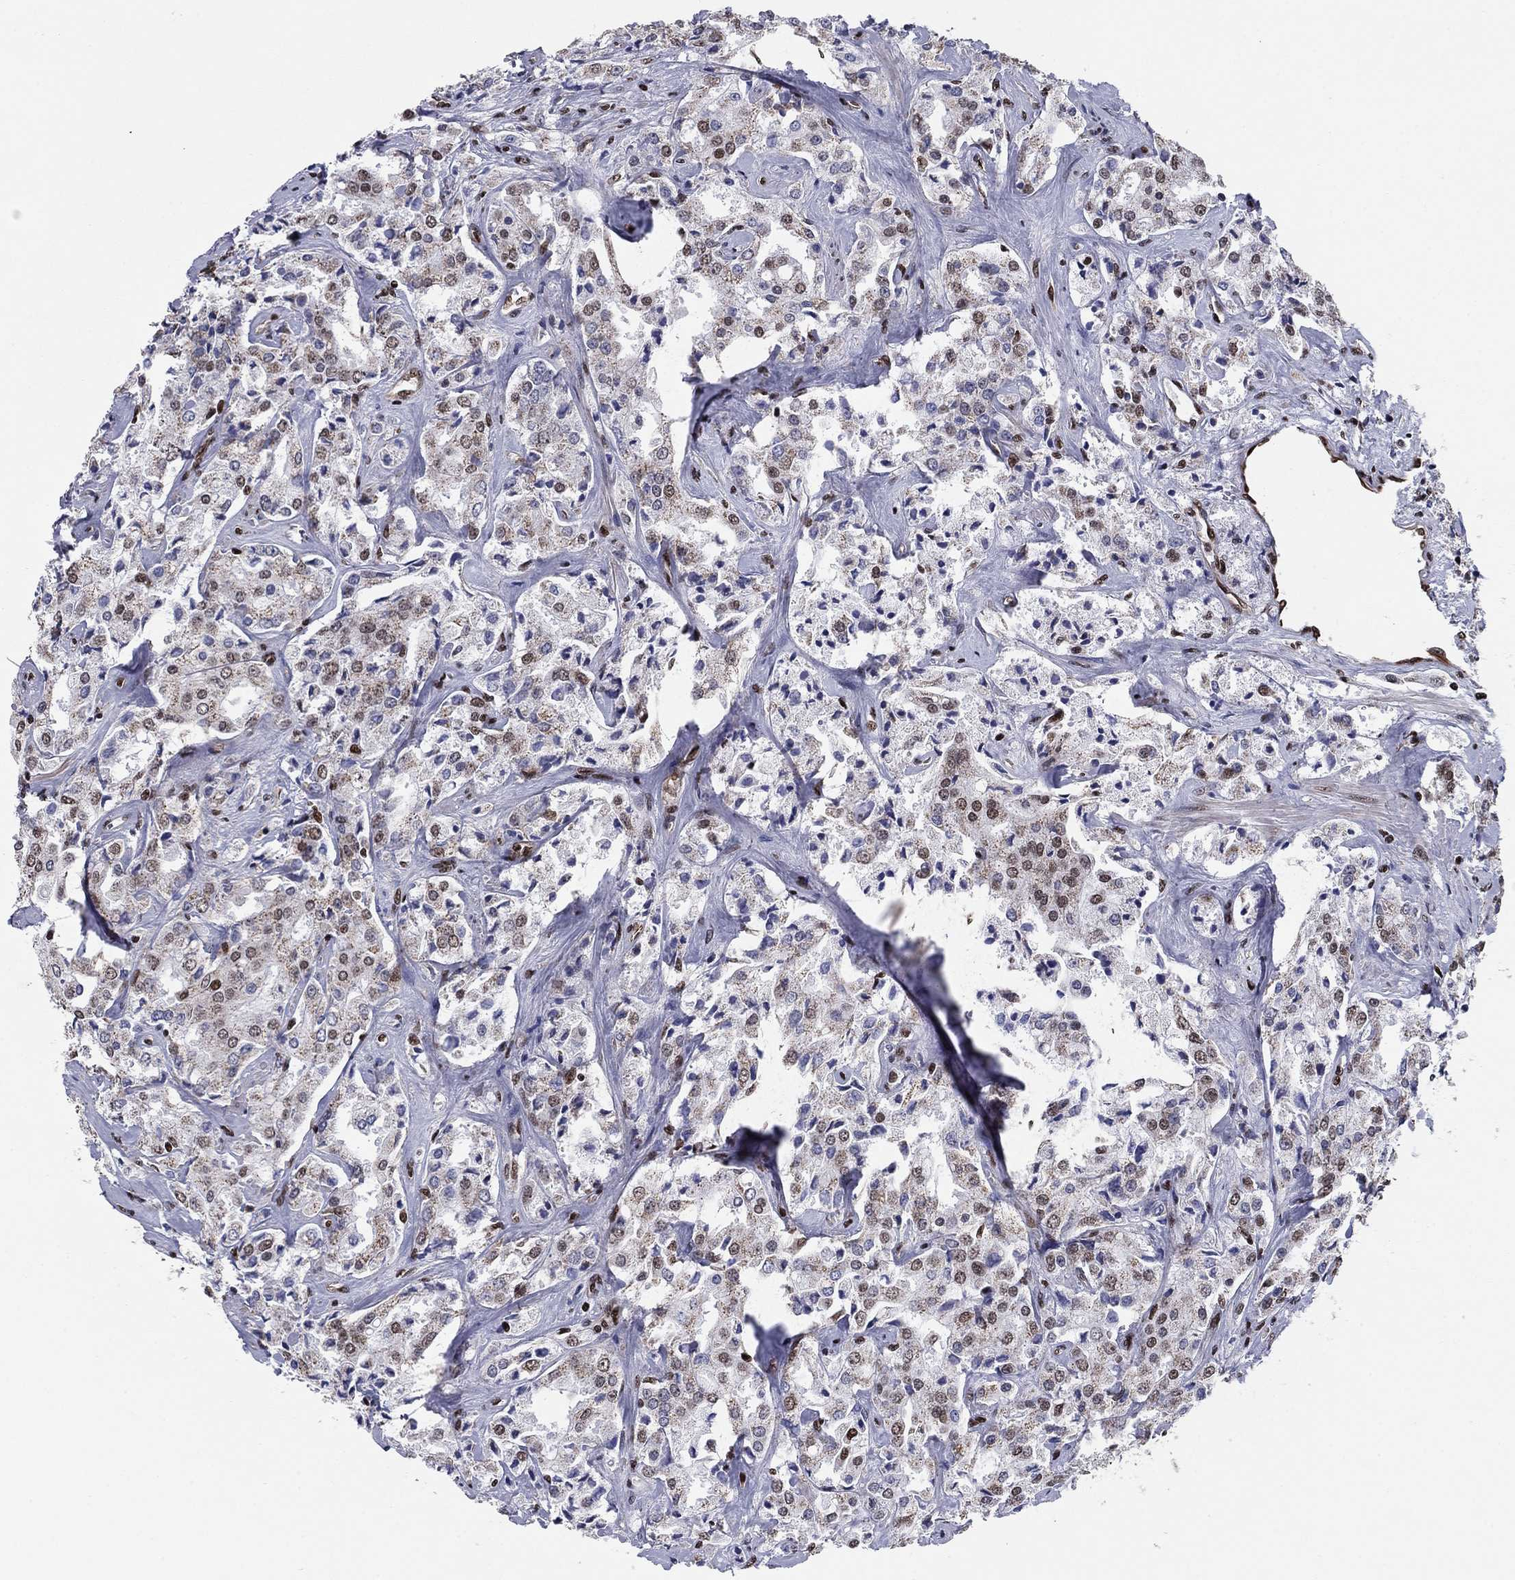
{"staining": {"intensity": "moderate", "quantity": "<25%", "location": "nuclear"}, "tissue": "prostate cancer", "cell_type": "Tumor cells", "image_type": "cancer", "snomed": [{"axis": "morphology", "description": "Adenocarcinoma, NOS"}, {"axis": "topography", "description": "Prostate"}], "caption": "Human prostate adenocarcinoma stained with a protein marker reveals moderate staining in tumor cells.", "gene": "N4BP2", "patient": {"sex": "male", "age": 66}}